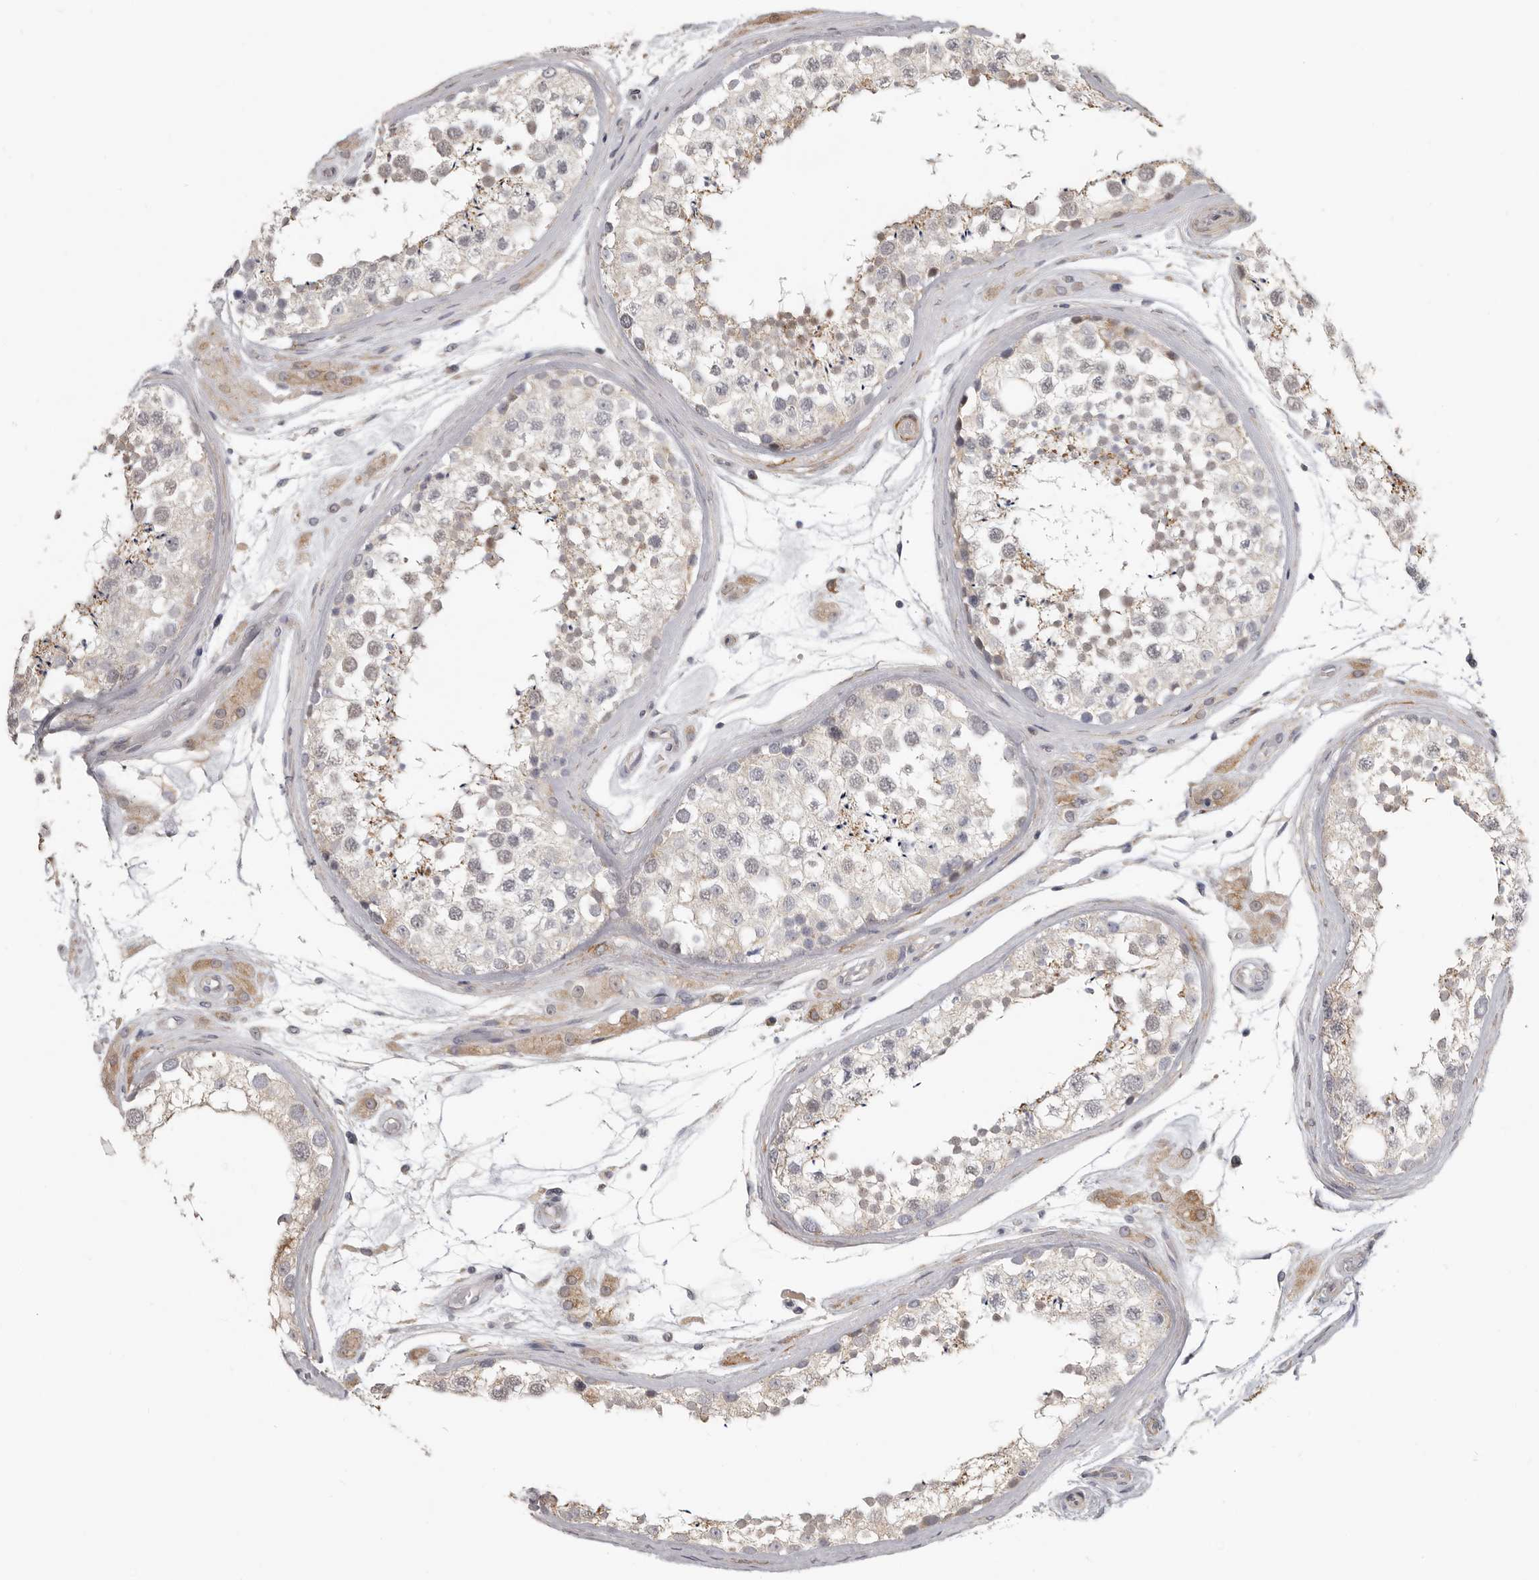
{"staining": {"intensity": "weak", "quantity": "25%-75%", "location": "cytoplasmic/membranous"}, "tissue": "testis", "cell_type": "Cells in seminiferous ducts", "image_type": "normal", "snomed": [{"axis": "morphology", "description": "Normal tissue, NOS"}, {"axis": "topography", "description": "Testis"}], "caption": "Protein expression analysis of benign testis shows weak cytoplasmic/membranous expression in about 25%-75% of cells in seminiferous ducts.", "gene": "UNK", "patient": {"sex": "male", "age": 46}}